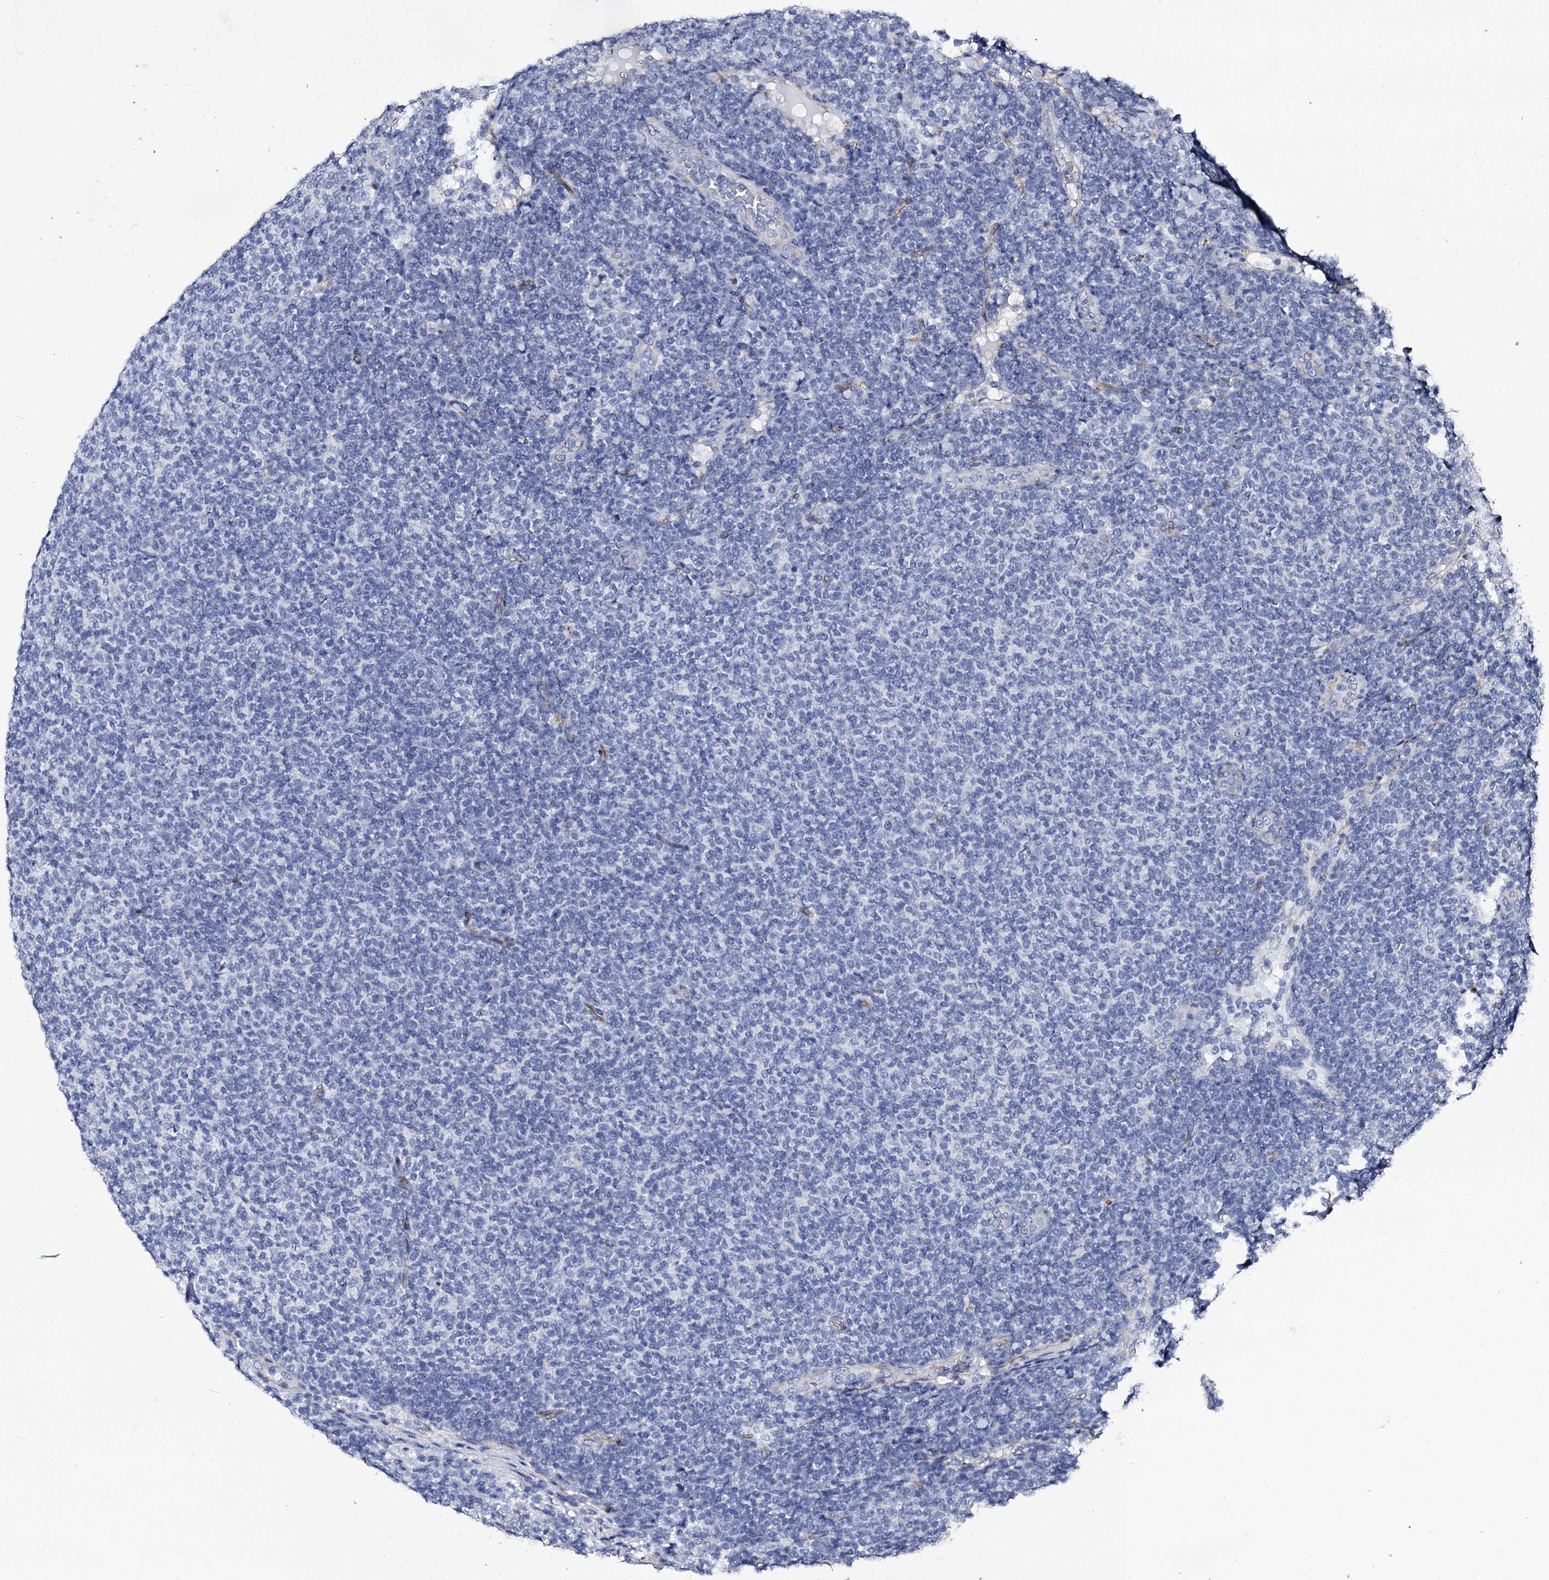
{"staining": {"intensity": "negative", "quantity": "none", "location": "none"}, "tissue": "lymphoma", "cell_type": "Tumor cells", "image_type": "cancer", "snomed": [{"axis": "morphology", "description": "Malignant lymphoma, non-Hodgkin's type, Low grade"}, {"axis": "topography", "description": "Lymph node"}], "caption": "This is an IHC histopathology image of human malignant lymphoma, non-Hodgkin's type (low-grade). There is no staining in tumor cells.", "gene": "CBFB", "patient": {"sex": "male", "age": 66}}